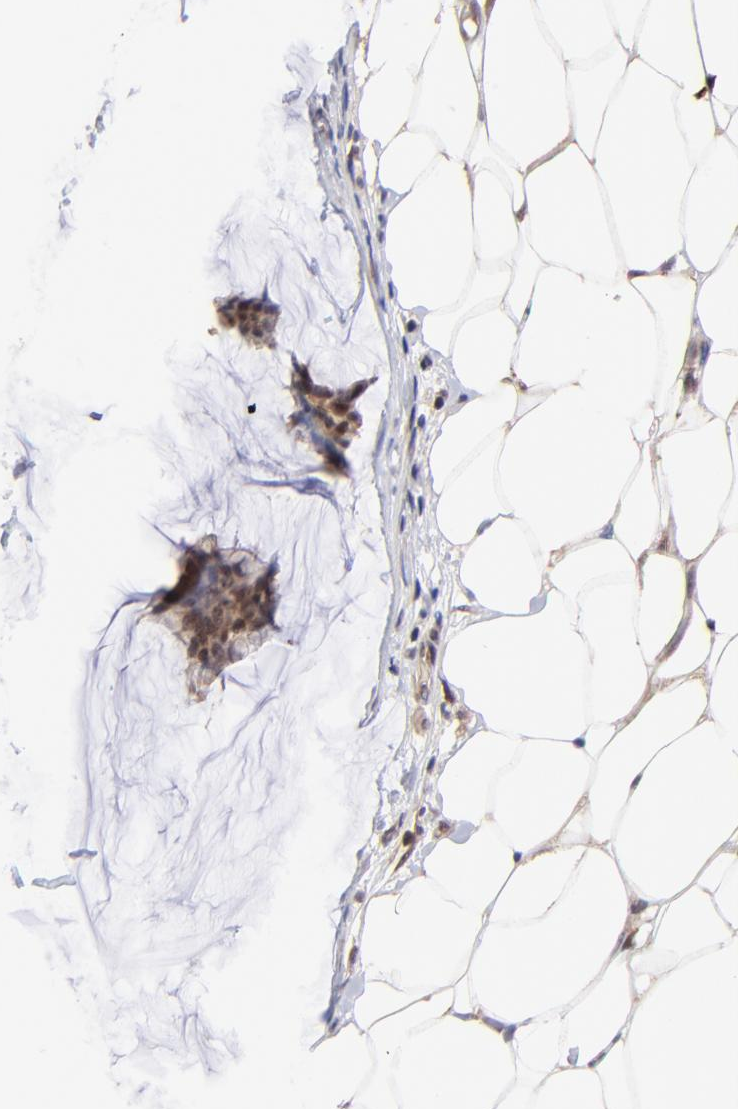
{"staining": {"intensity": "moderate", "quantity": ">75%", "location": "cytoplasmic/membranous"}, "tissue": "breast cancer", "cell_type": "Tumor cells", "image_type": "cancer", "snomed": [{"axis": "morphology", "description": "Duct carcinoma"}, {"axis": "topography", "description": "Breast"}], "caption": "Protein staining demonstrates moderate cytoplasmic/membranous expression in approximately >75% of tumor cells in infiltrating ductal carcinoma (breast).", "gene": "BAIAP2L2", "patient": {"sex": "female", "age": 93}}